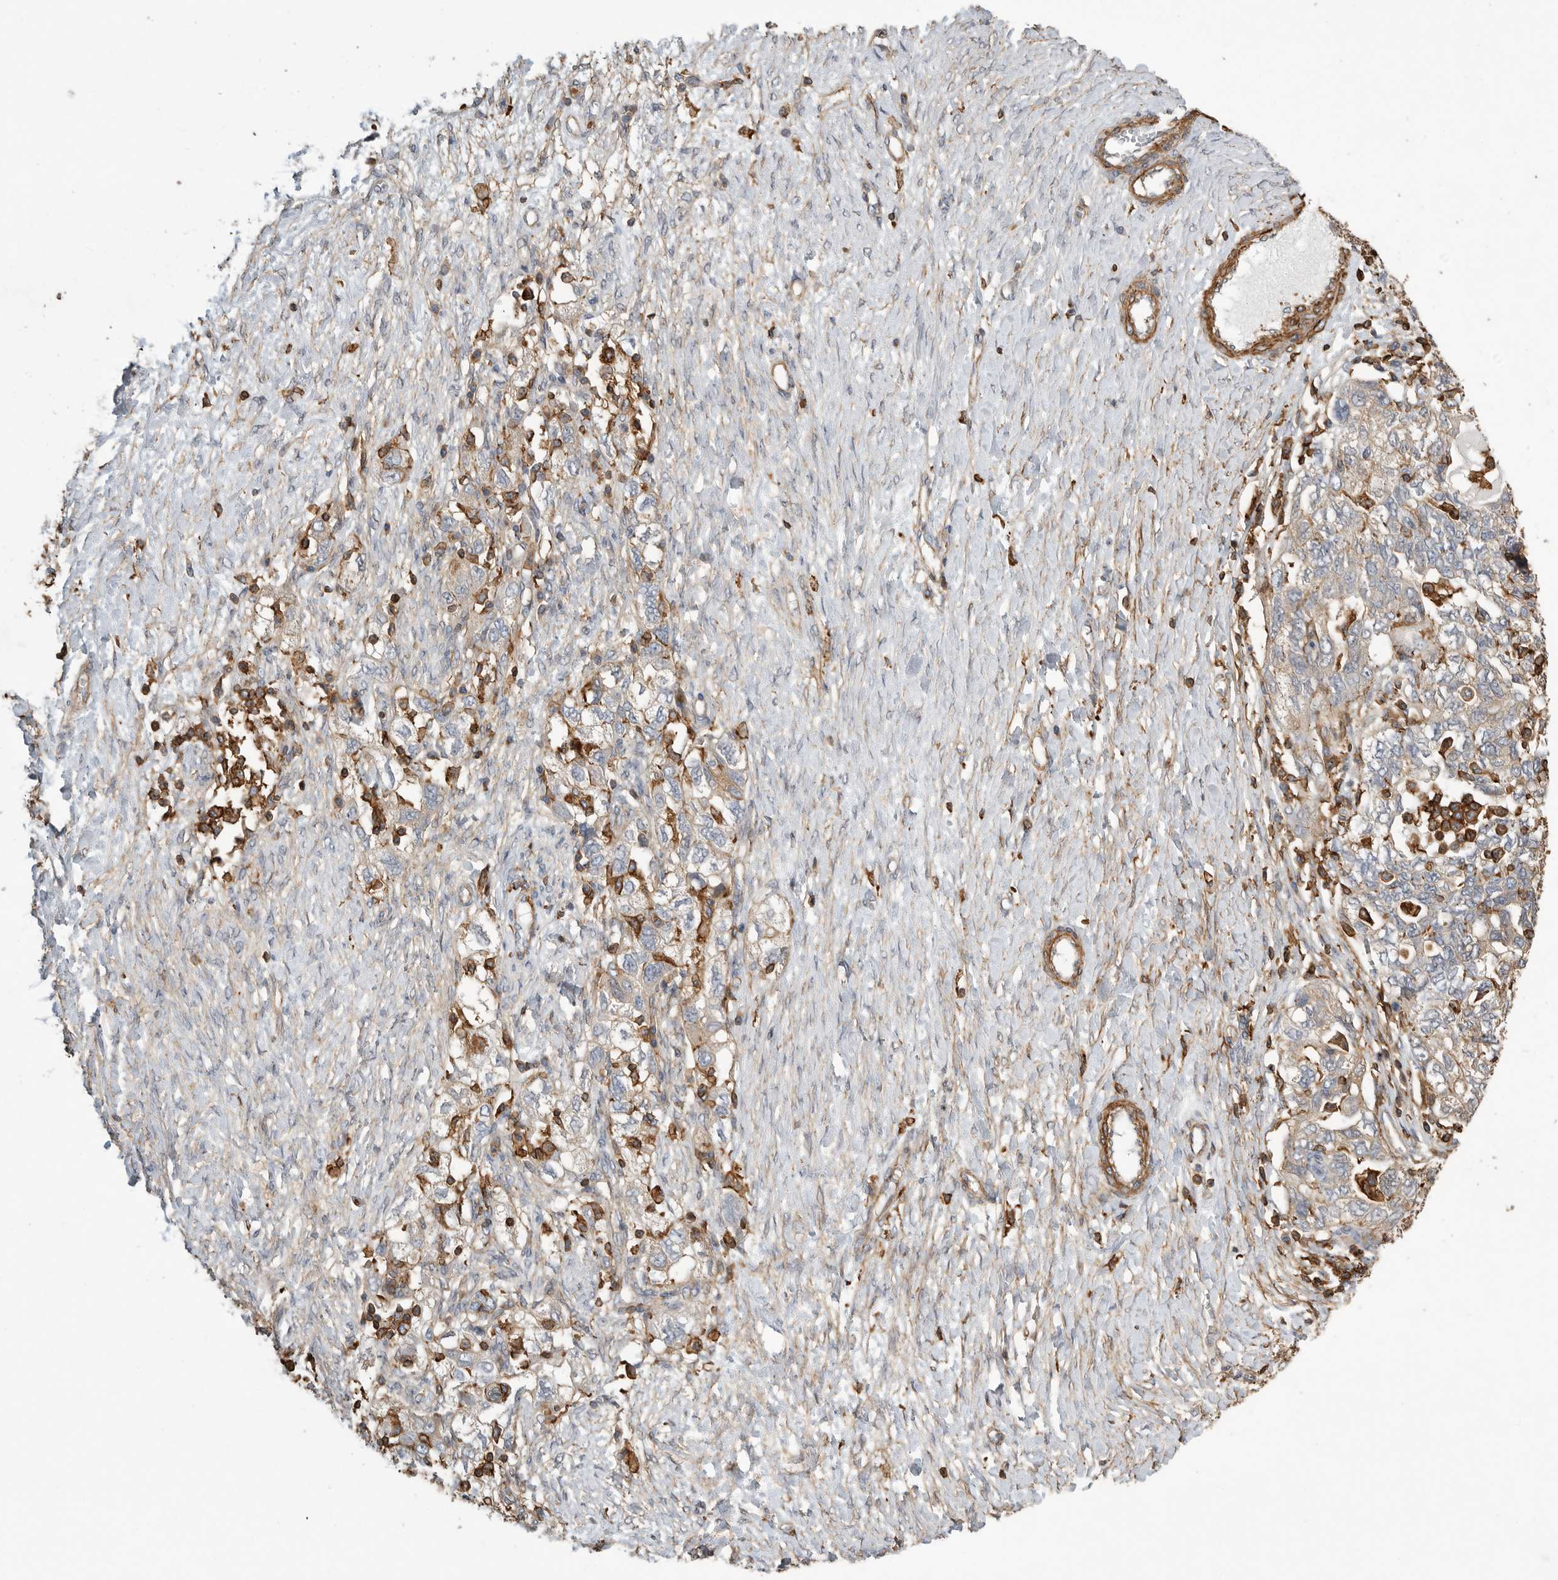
{"staining": {"intensity": "negative", "quantity": "none", "location": "none"}, "tissue": "ovarian cancer", "cell_type": "Tumor cells", "image_type": "cancer", "snomed": [{"axis": "morphology", "description": "Carcinoma, NOS"}, {"axis": "morphology", "description": "Cystadenocarcinoma, serous, NOS"}, {"axis": "topography", "description": "Ovary"}], "caption": "An immunohistochemistry photomicrograph of ovarian carcinoma is shown. There is no staining in tumor cells of ovarian carcinoma. (DAB immunohistochemistry (IHC) visualized using brightfield microscopy, high magnification).", "gene": "GPER1", "patient": {"sex": "female", "age": 69}}